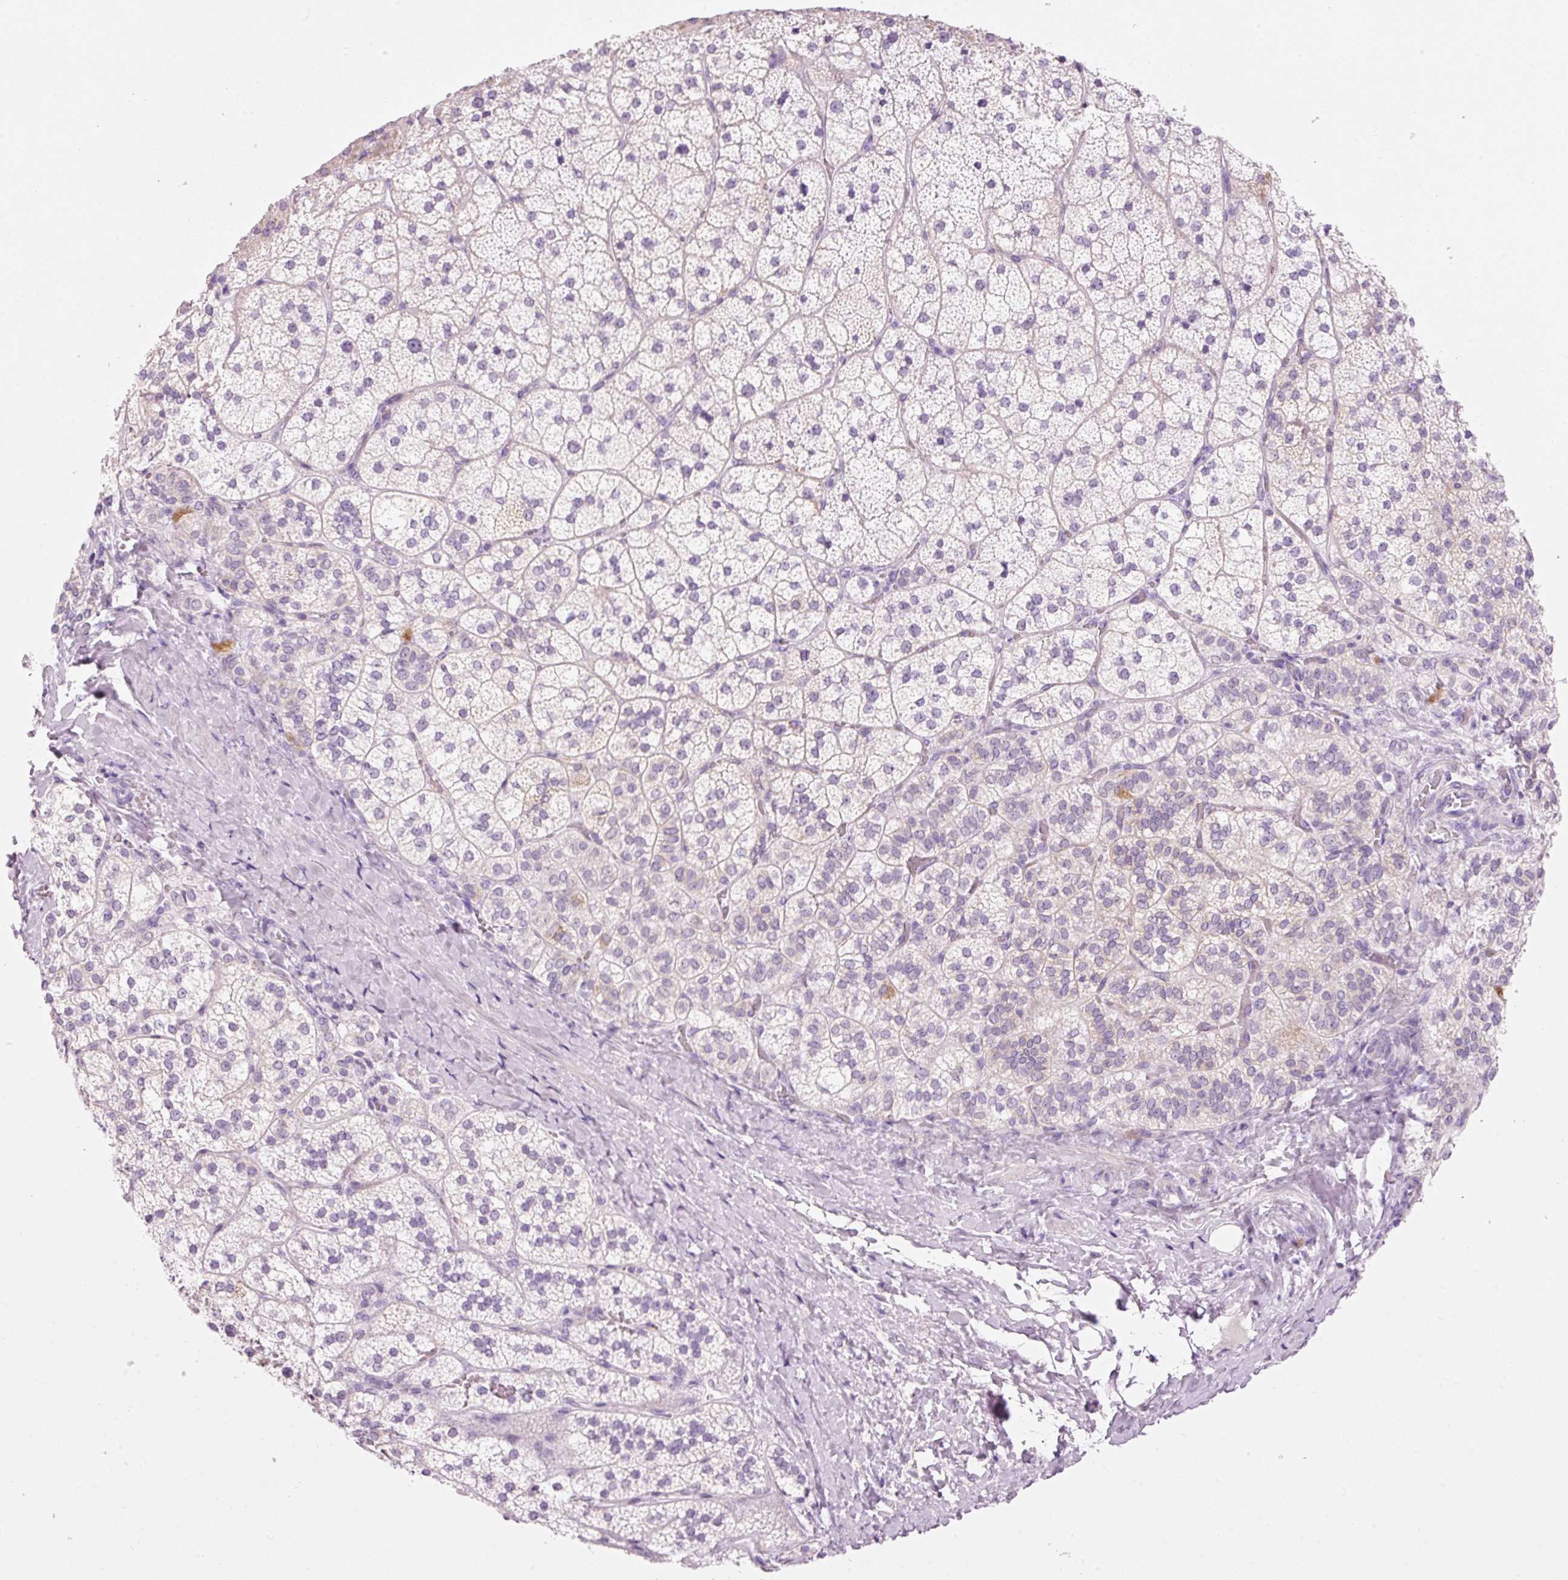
{"staining": {"intensity": "negative", "quantity": "none", "location": "none"}, "tissue": "adrenal gland", "cell_type": "Glandular cells", "image_type": "normal", "snomed": [{"axis": "morphology", "description": "Normal tissue, NOS"}, {"axis": "topography", "description": "Adrenal gland"}], "caption": "Immunohistochemical staining of normal human adrenal gland reveals no significant positivity in glandular cells. The staining is performed using DAB (3,3'-diaminobenzidine) brown chromogen with nuclei counter-stained in using hematoxylin.", "gene": "CARD16", "patient": {"sex": "male", "age": 53}}